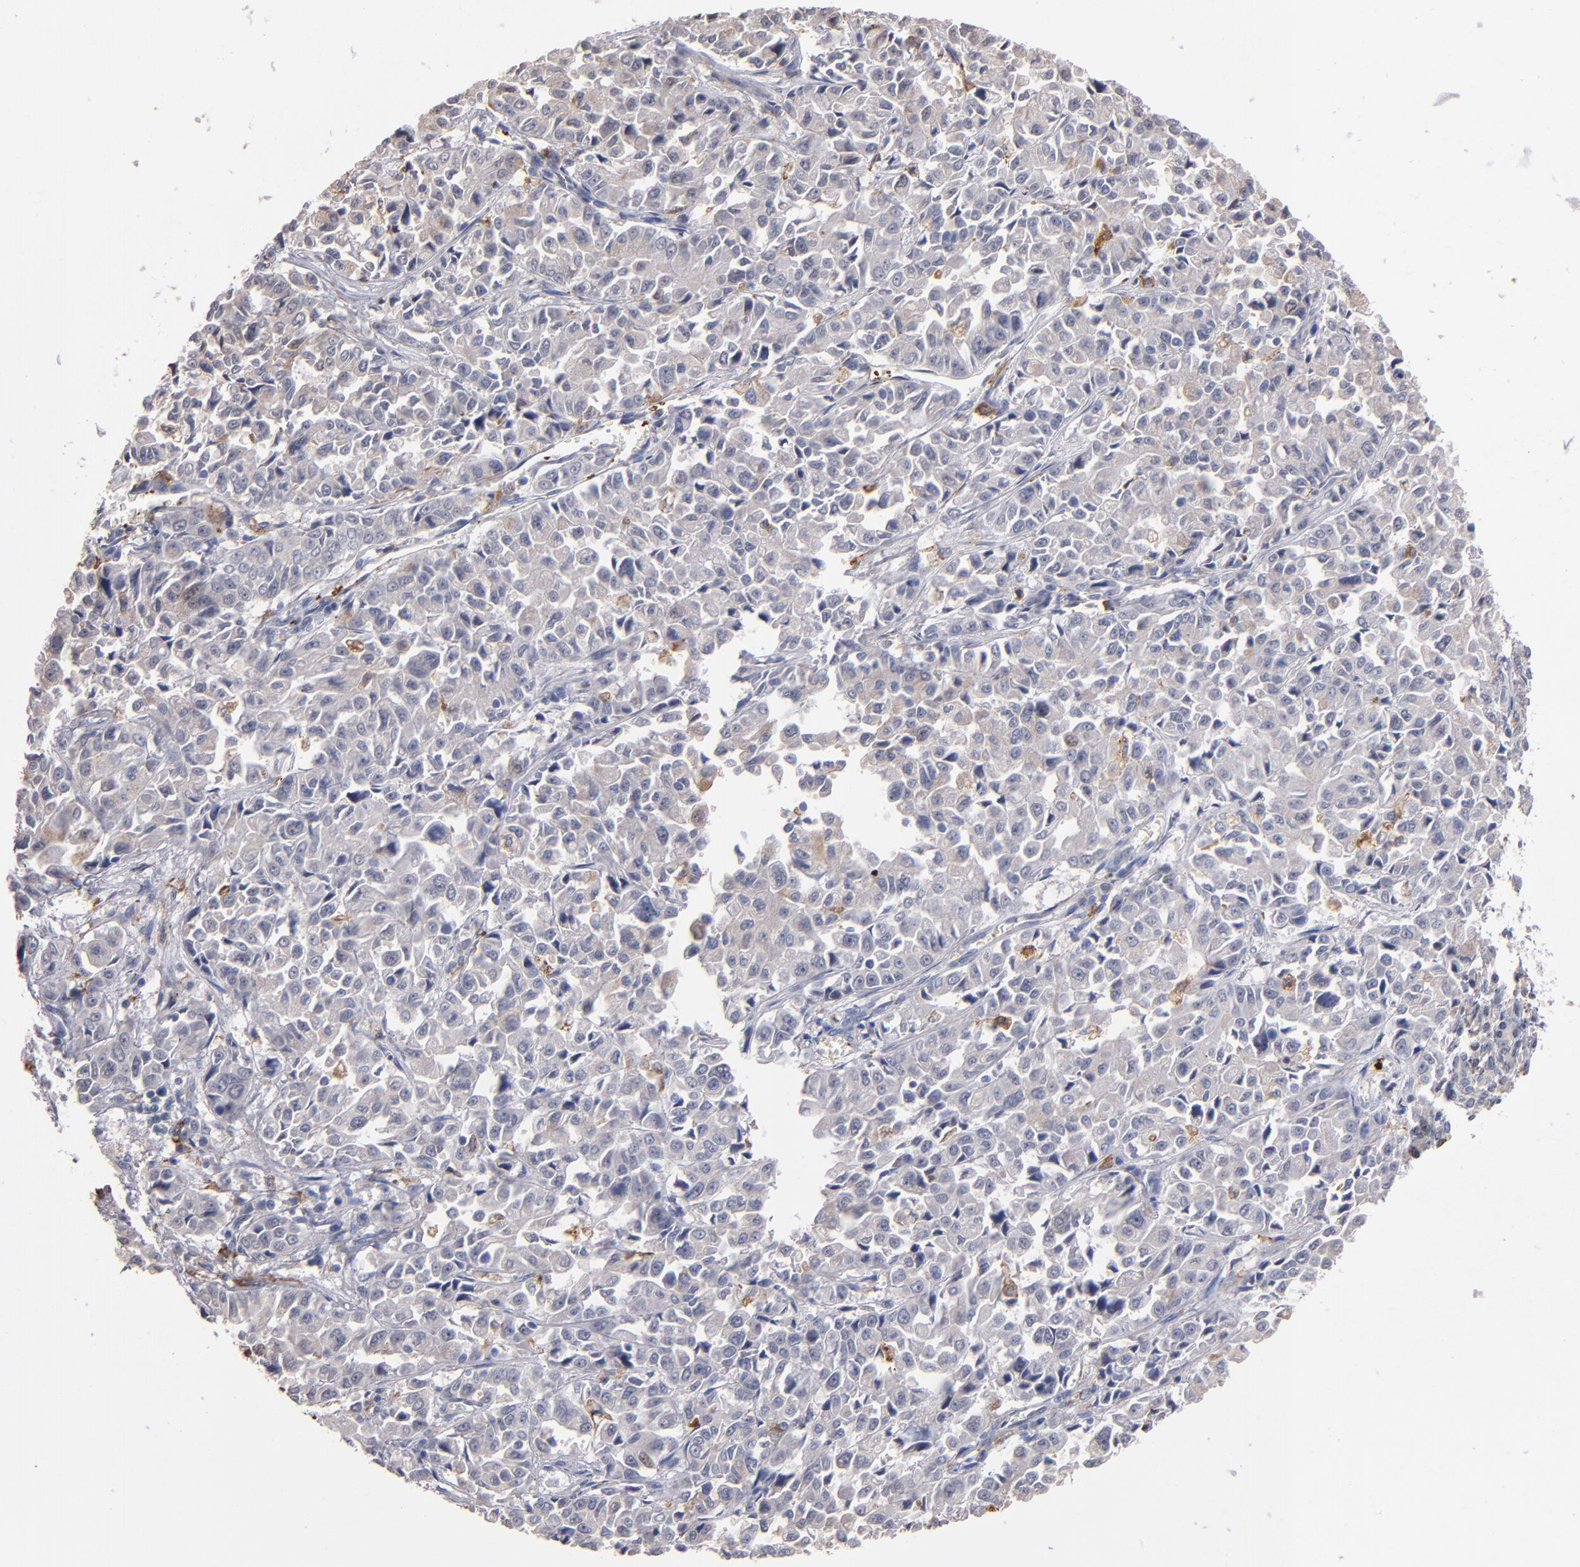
{"staining": {"intensity": "weak", "quantity": "<25%", "location": "cytoplasmic/membranous"}, "tissue": "pancreatic cancer", "cell_type": "Tumor cells", "image_type": "cancer", "snomed": [{"axis": "morphology", "description": "Adenocarcinoma, NOS"}, {"axis": "topography", "description": "Pancreas"}], "caption": "This is an immunohistochemistry photomicrograph of adenocarcinoma (pancreatic). There is no expression in tumor cells.", "gene": "SELP", "patient": {"sex": "female", "age": 52}}